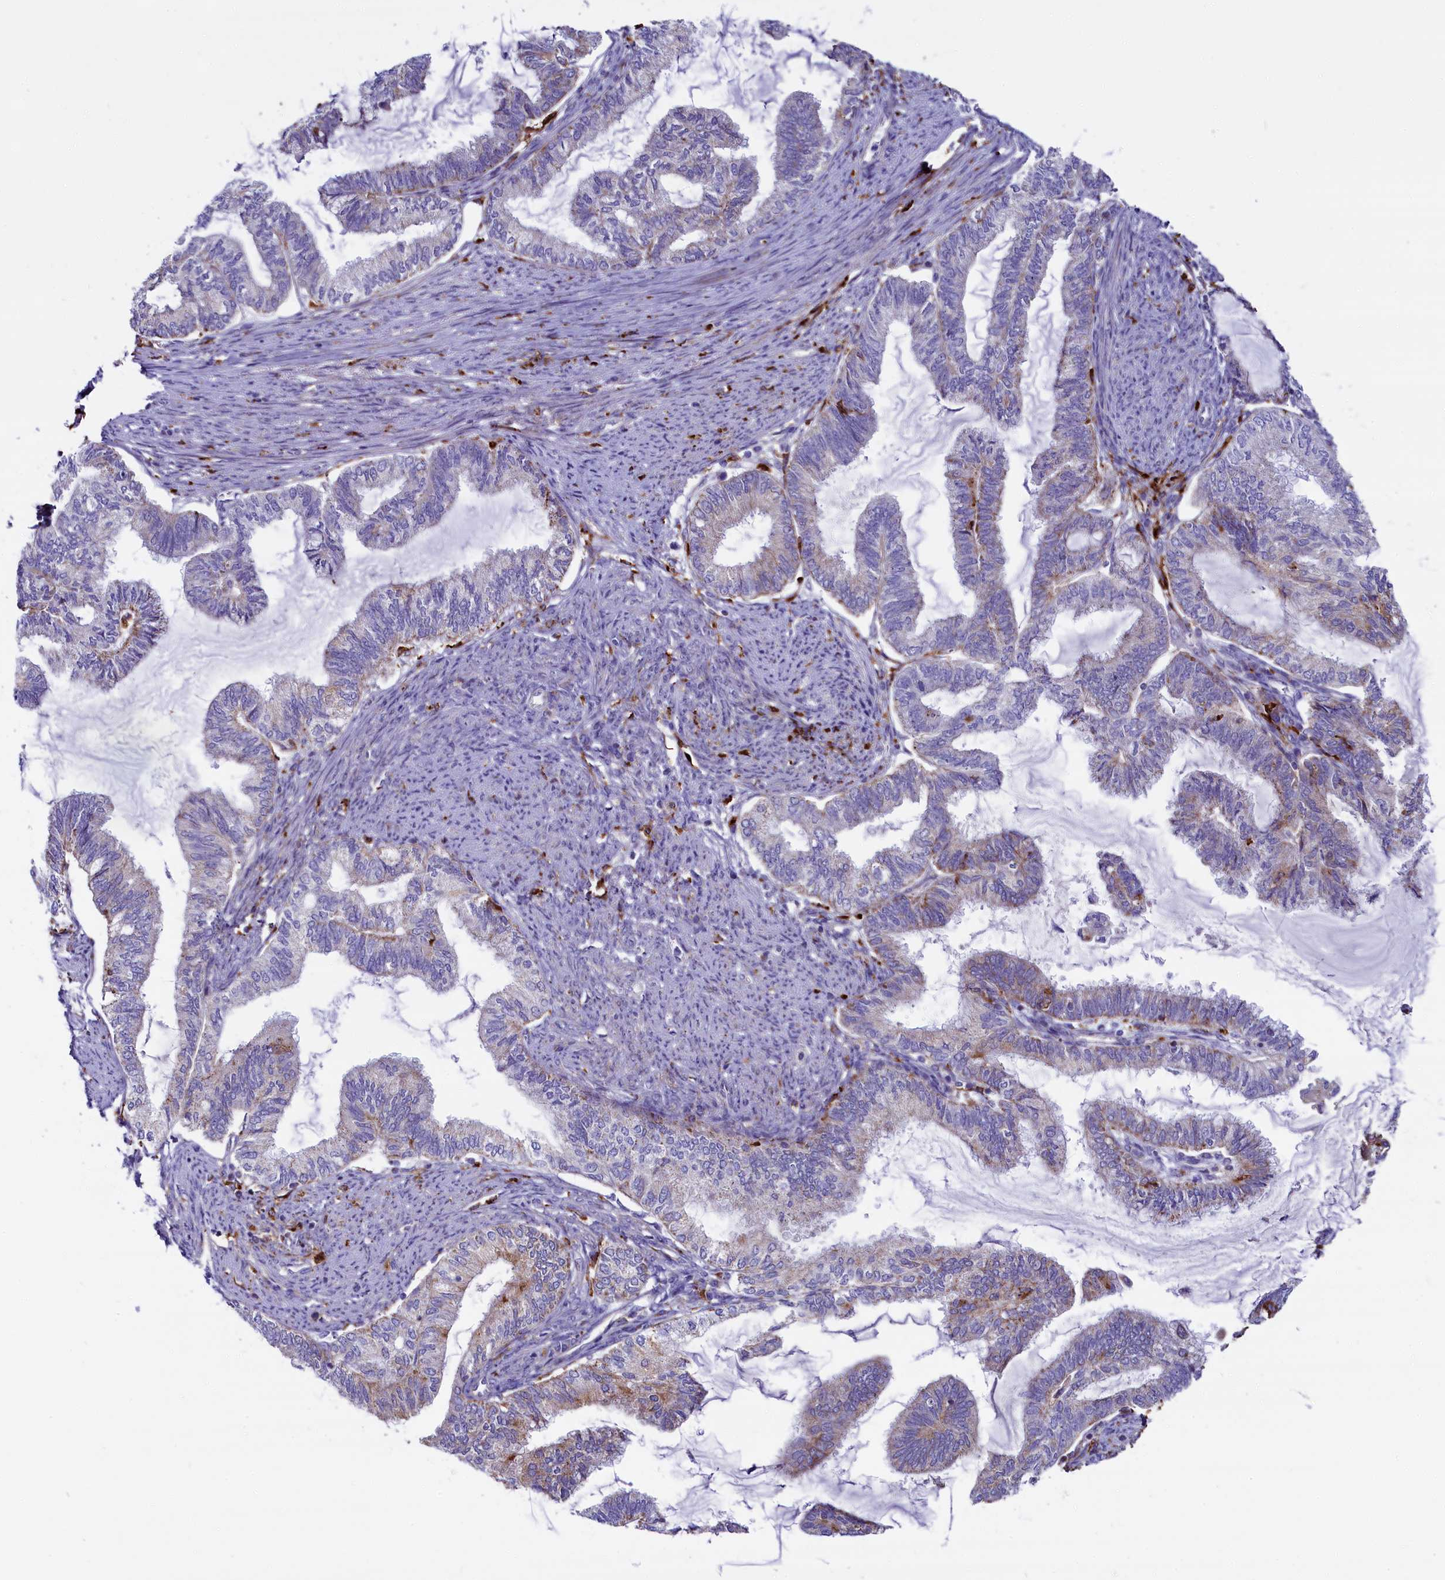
{"staining": {"intensity": "weak", "quantity": "<25%", "location": "cytoplasmic/membranous"}, "tissue": "endometrial cancer", "cell_type": "Tumor cells", "image_type": "cancer", "snomed": [{"axis": "morphology", "description": "Adenocarcinoma, NOS"}, {"axis": "topography", "description": "Endometrium"}], "caption": "Human endometrial cancer (adenocarcinoma) stained for a protein using immunohistochemistry (IHC) reveals no positivity in tumor cells.", "gene": "IL20RA", "patient": {"sex": "female", "age": 86}}